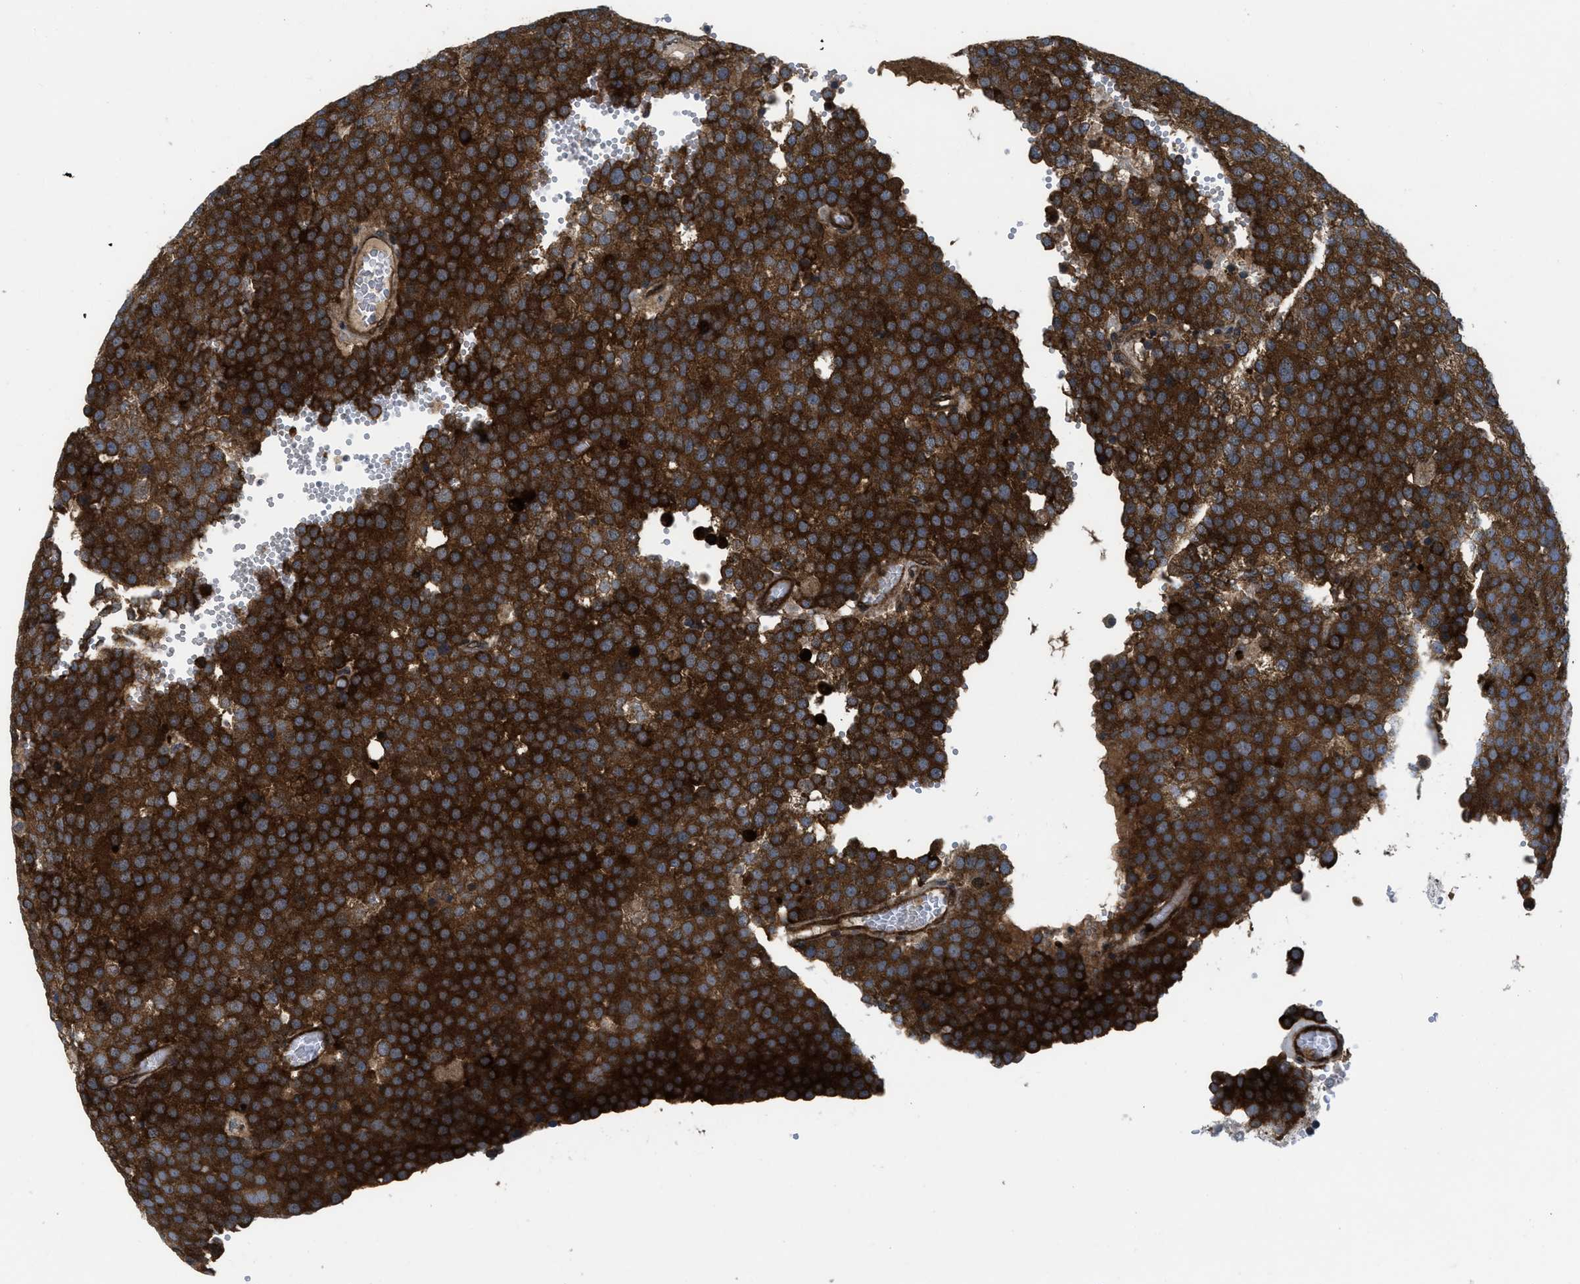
{"staining": {"intensity": "strong", "quantity": ">75%", "location": "cytoplasmic/membranous"}, "tissue": "testis cancer", "cell_type": "Tumor cells", "image_type": "cancer", "snomed": [{"axis": "morphology", "description": "Normal tissue, NOS"}, {"axis": "morphology", "description": "Seminoma, NOS"}, {"axis": "topography", "description": "Testis"}], "caption": "Tumor cells show high levels of strong cytoplasmic/membranous staining in about >75% of cells in testis seminoma.", "gene": "PPP2CB", "patient": {"sex": "male", "age": 71}}